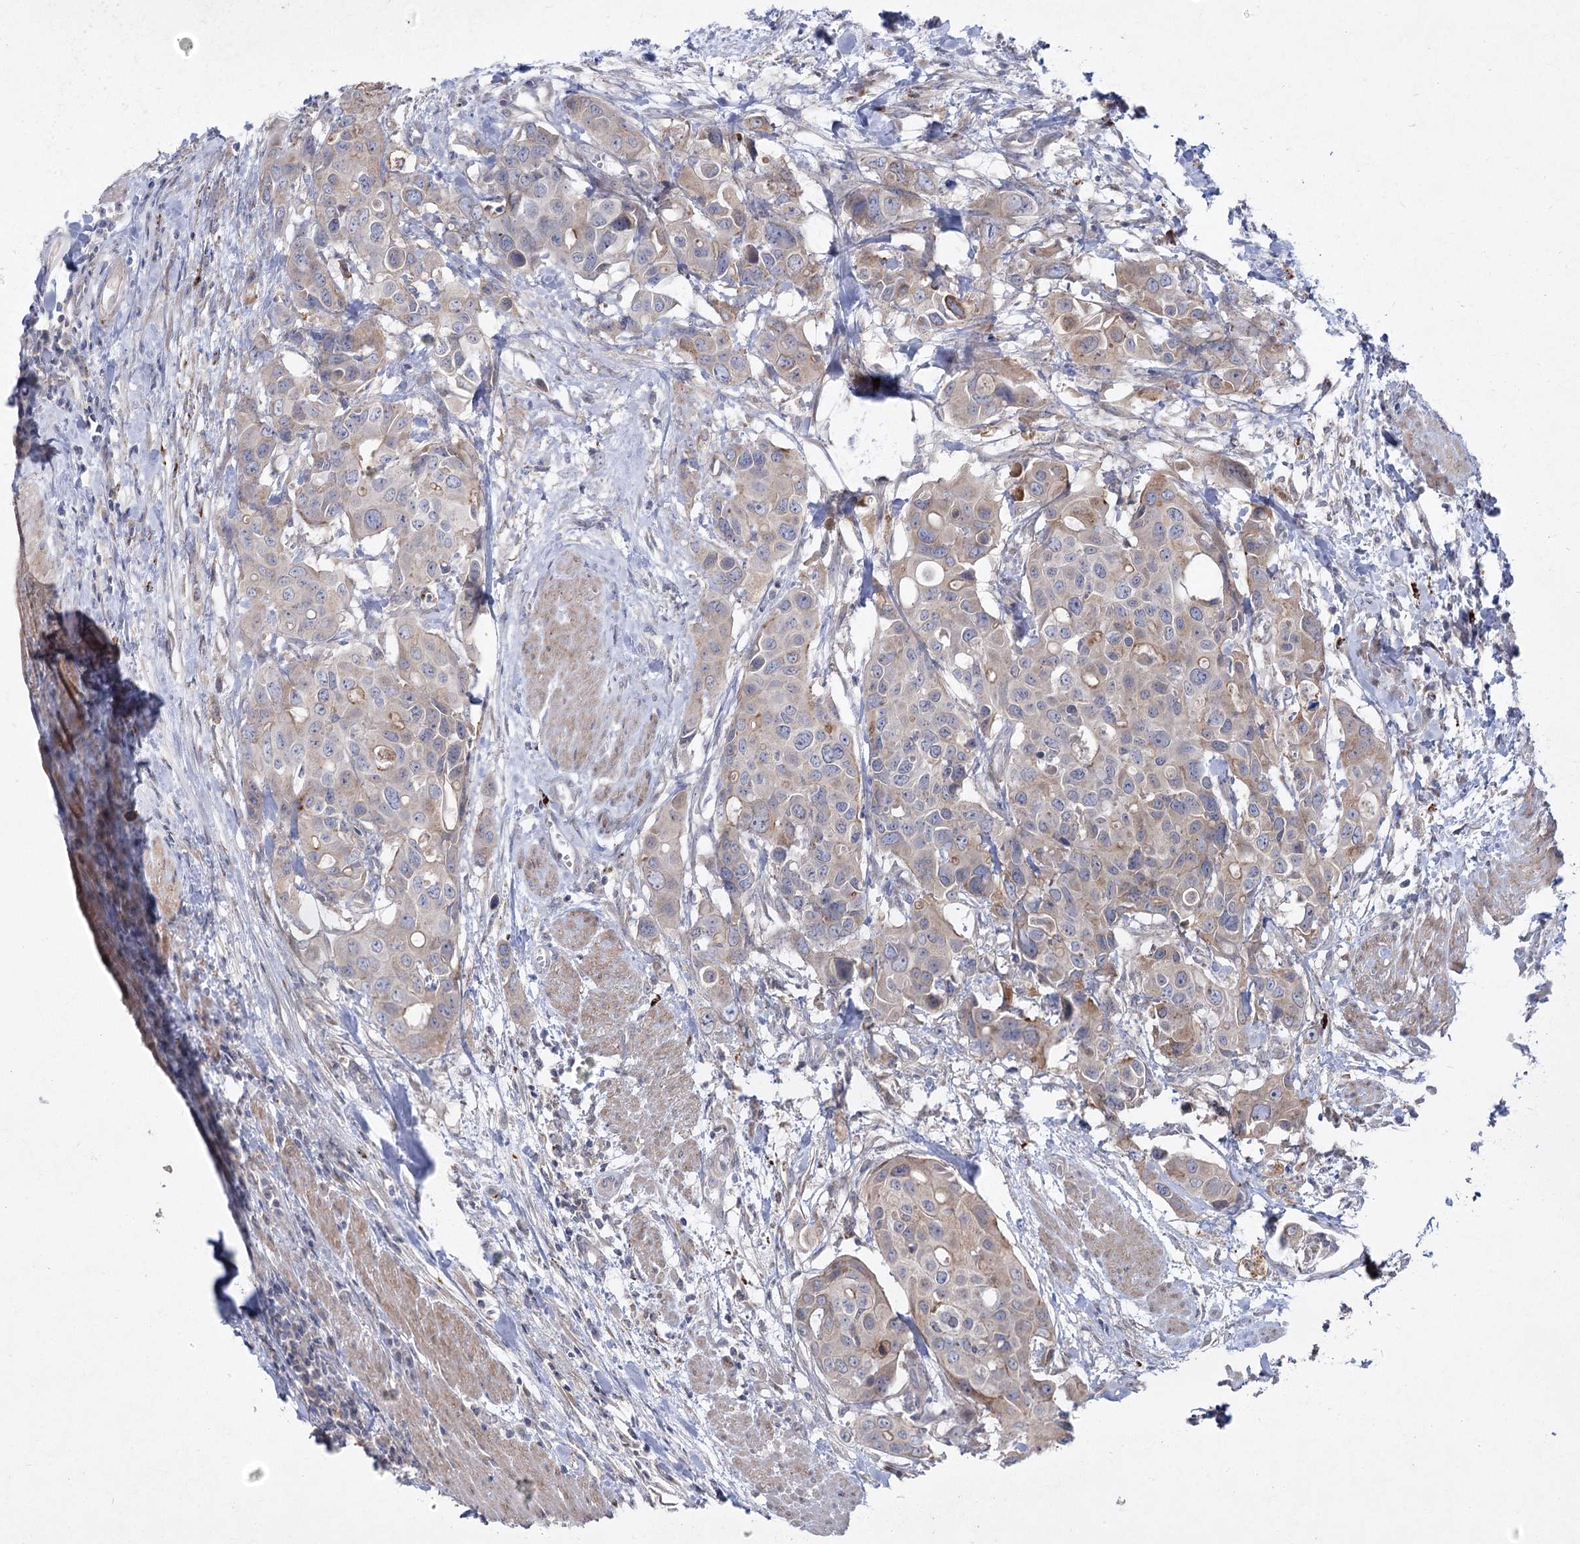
{"staining": {"intensity": "weak", "quantity": "25%-75%", "location": "cytoplasmic/membranous"}, "tissue": "colorectal cancer", "cell_type": "Tumor cells", "image_type": "cancer", "snomed": [{"axis": "morphology", "description": "Adenocarcinoma, NOS"}, {"axis": "topography", "description": "Colon"}], "caption": "Immunohistochemical staining of adenocarcinoma (colorectal) exhibits weak cytoplasmic/membranous protein expression in about 25%-75% of tumor cells.", "gene": "SH3BP5L", "patient": {"sex": "male", "age": 77}}